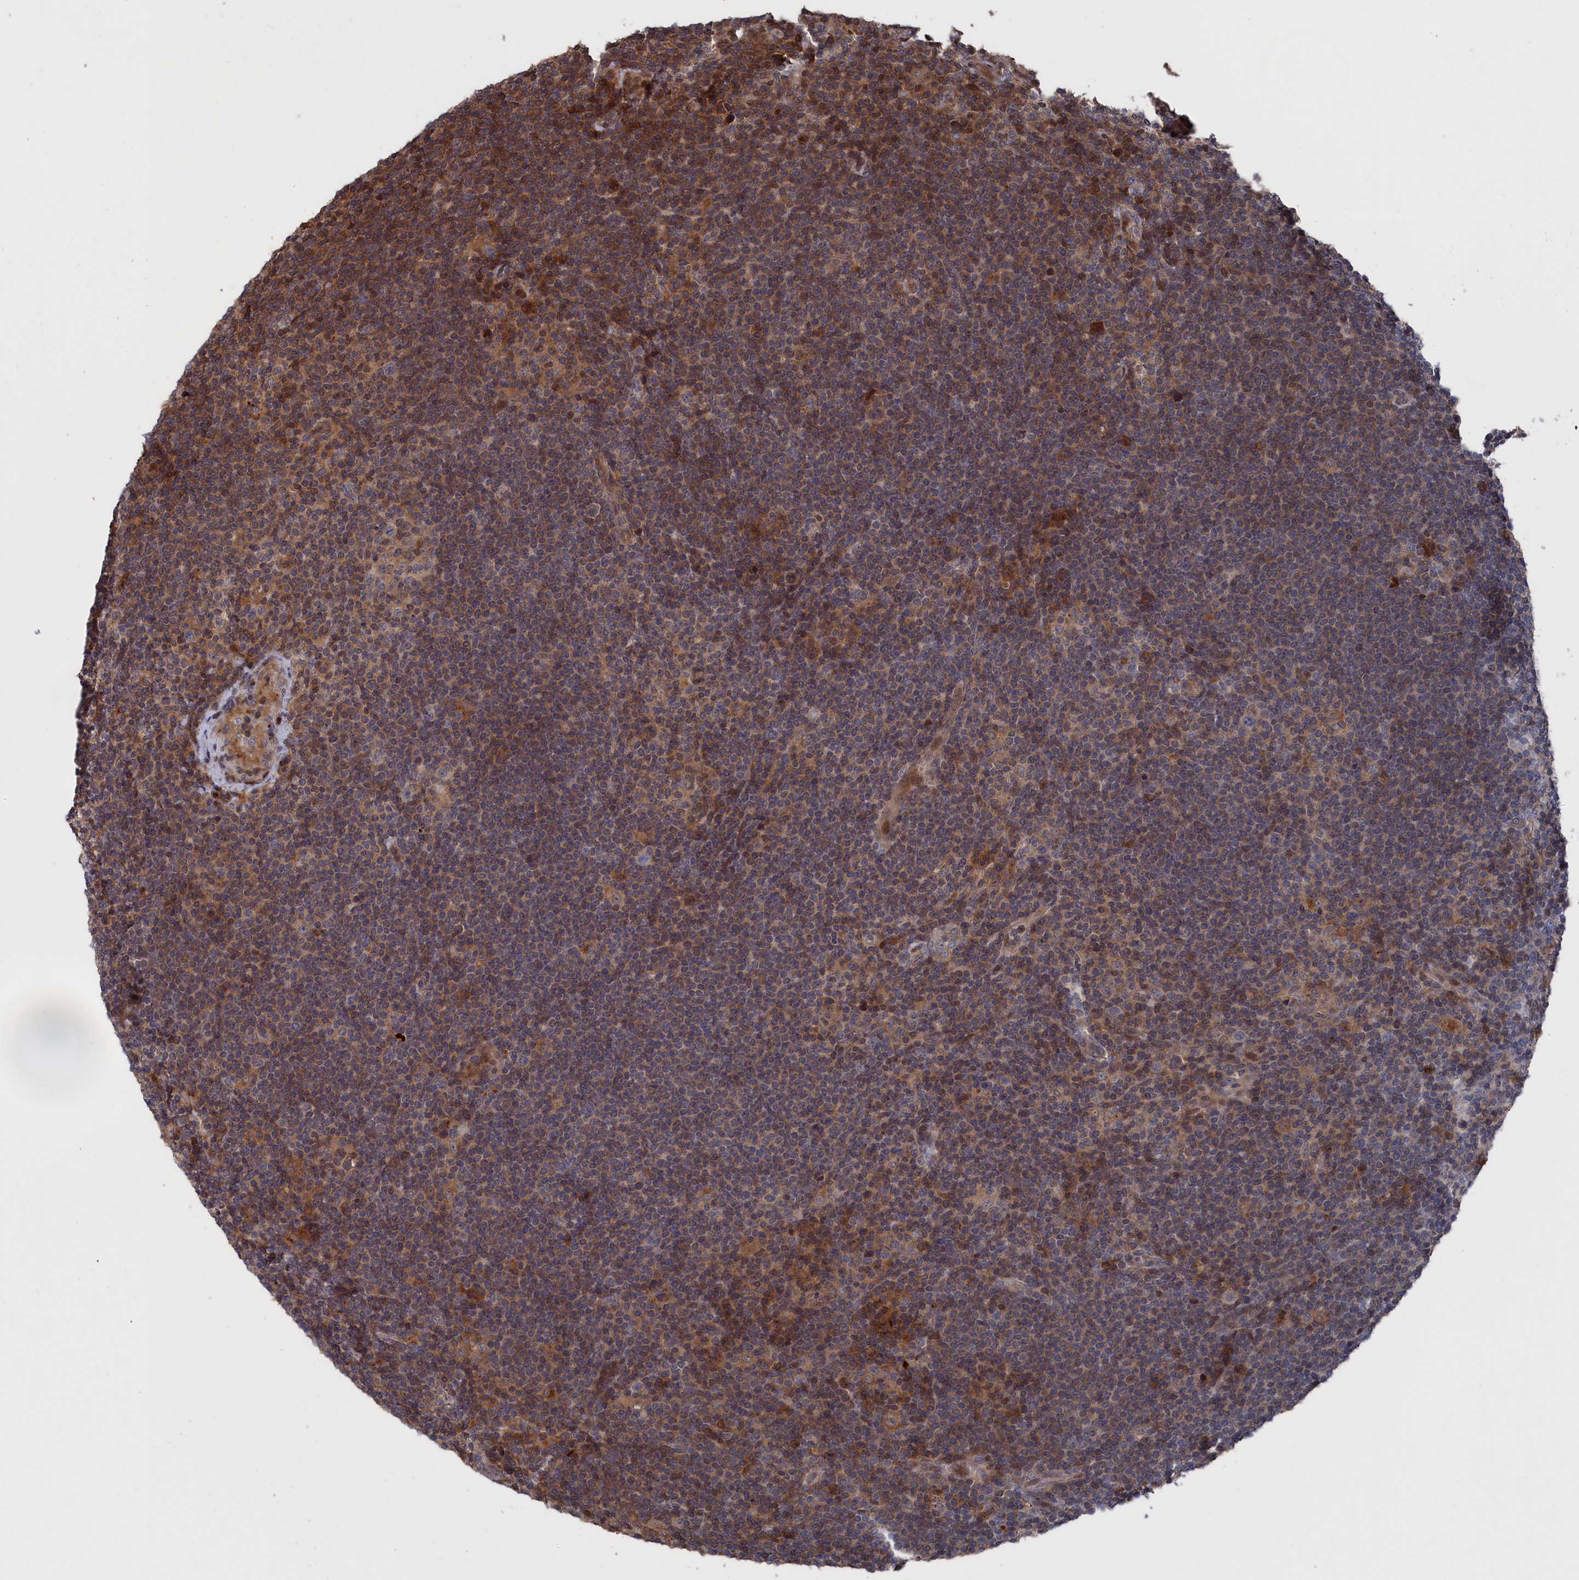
{"staining": {"intensity": "moderate", "quantity": "<25%", "location": "cytoplasmic/membranous"}, "tissue": "lymphoma", "cell_type": "Tumor cells", "image_type": "cancer", "snomed": [{"axis": "morphology", "description": "Hodgkin's disease, NOS"}, {"axis": "topography", "description": "Lymph node"}], "caption": "A high-resolution micrograph shows immunohistochemistry (IHC) staining of Hodgkin's disease, which demonstrates moderate cytoplasmic/membranous positivity in approximately <25% of tumor cells.", "gene": "PLA2G15", "patient": {"sex": "female", "age": 57}}